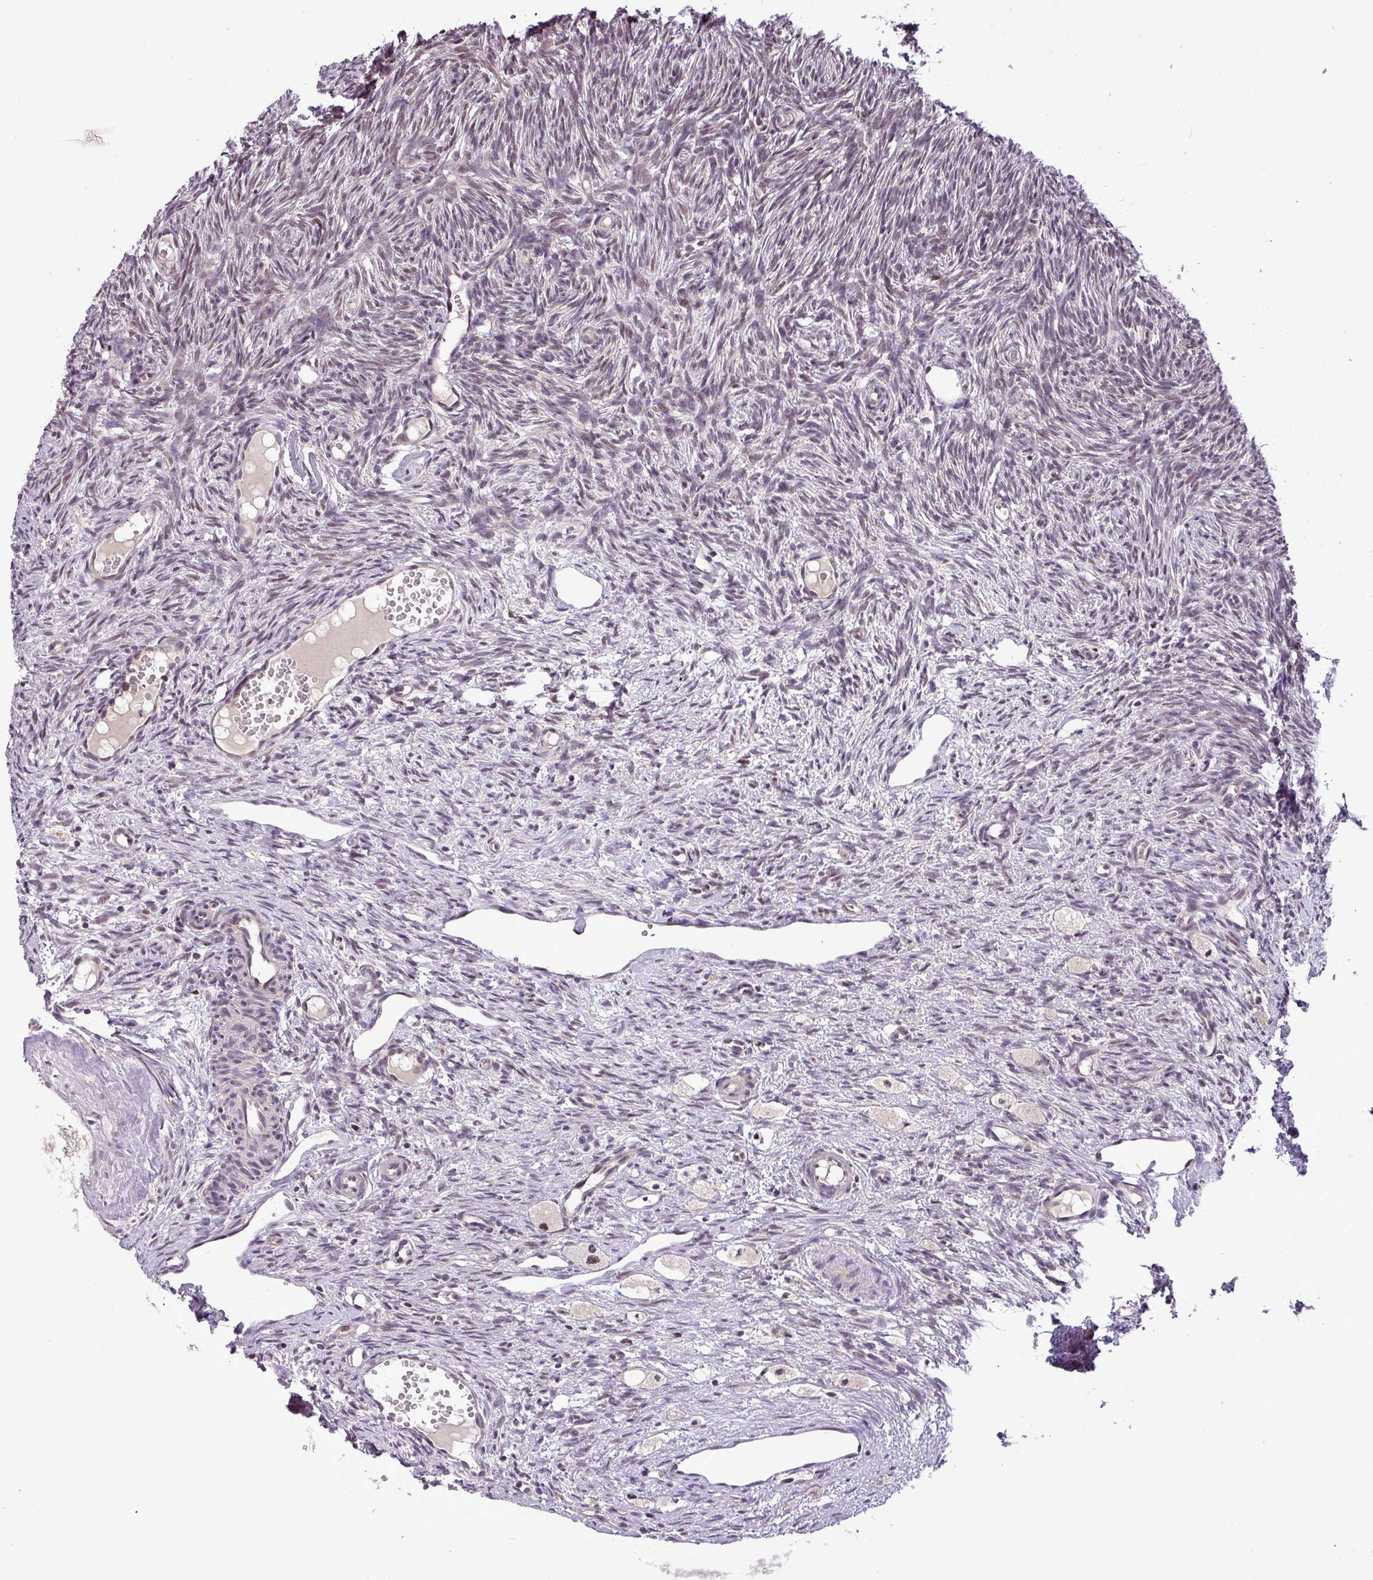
{"staining": {"intensity": "weak", "quantity": "25%-75%", "location": "nuclear"}, "tissue": "ovary", "cell_type": "Ovarian stroma cells", "image_type": "normal", "snomed": [{"axis": "morphology", "description": "Normal tissue, NOS"}, {"axis": "topography", "description": "Ovary"}], "caption": "IHC image of unremarkable ovary stained for a protein (brown), which exhibits low levels of weak nuclear staining in about 25%-75% of ovarian stroma cells.", "gene": "MFHAS1", "patient": {"sex": "female", "age": 51}}